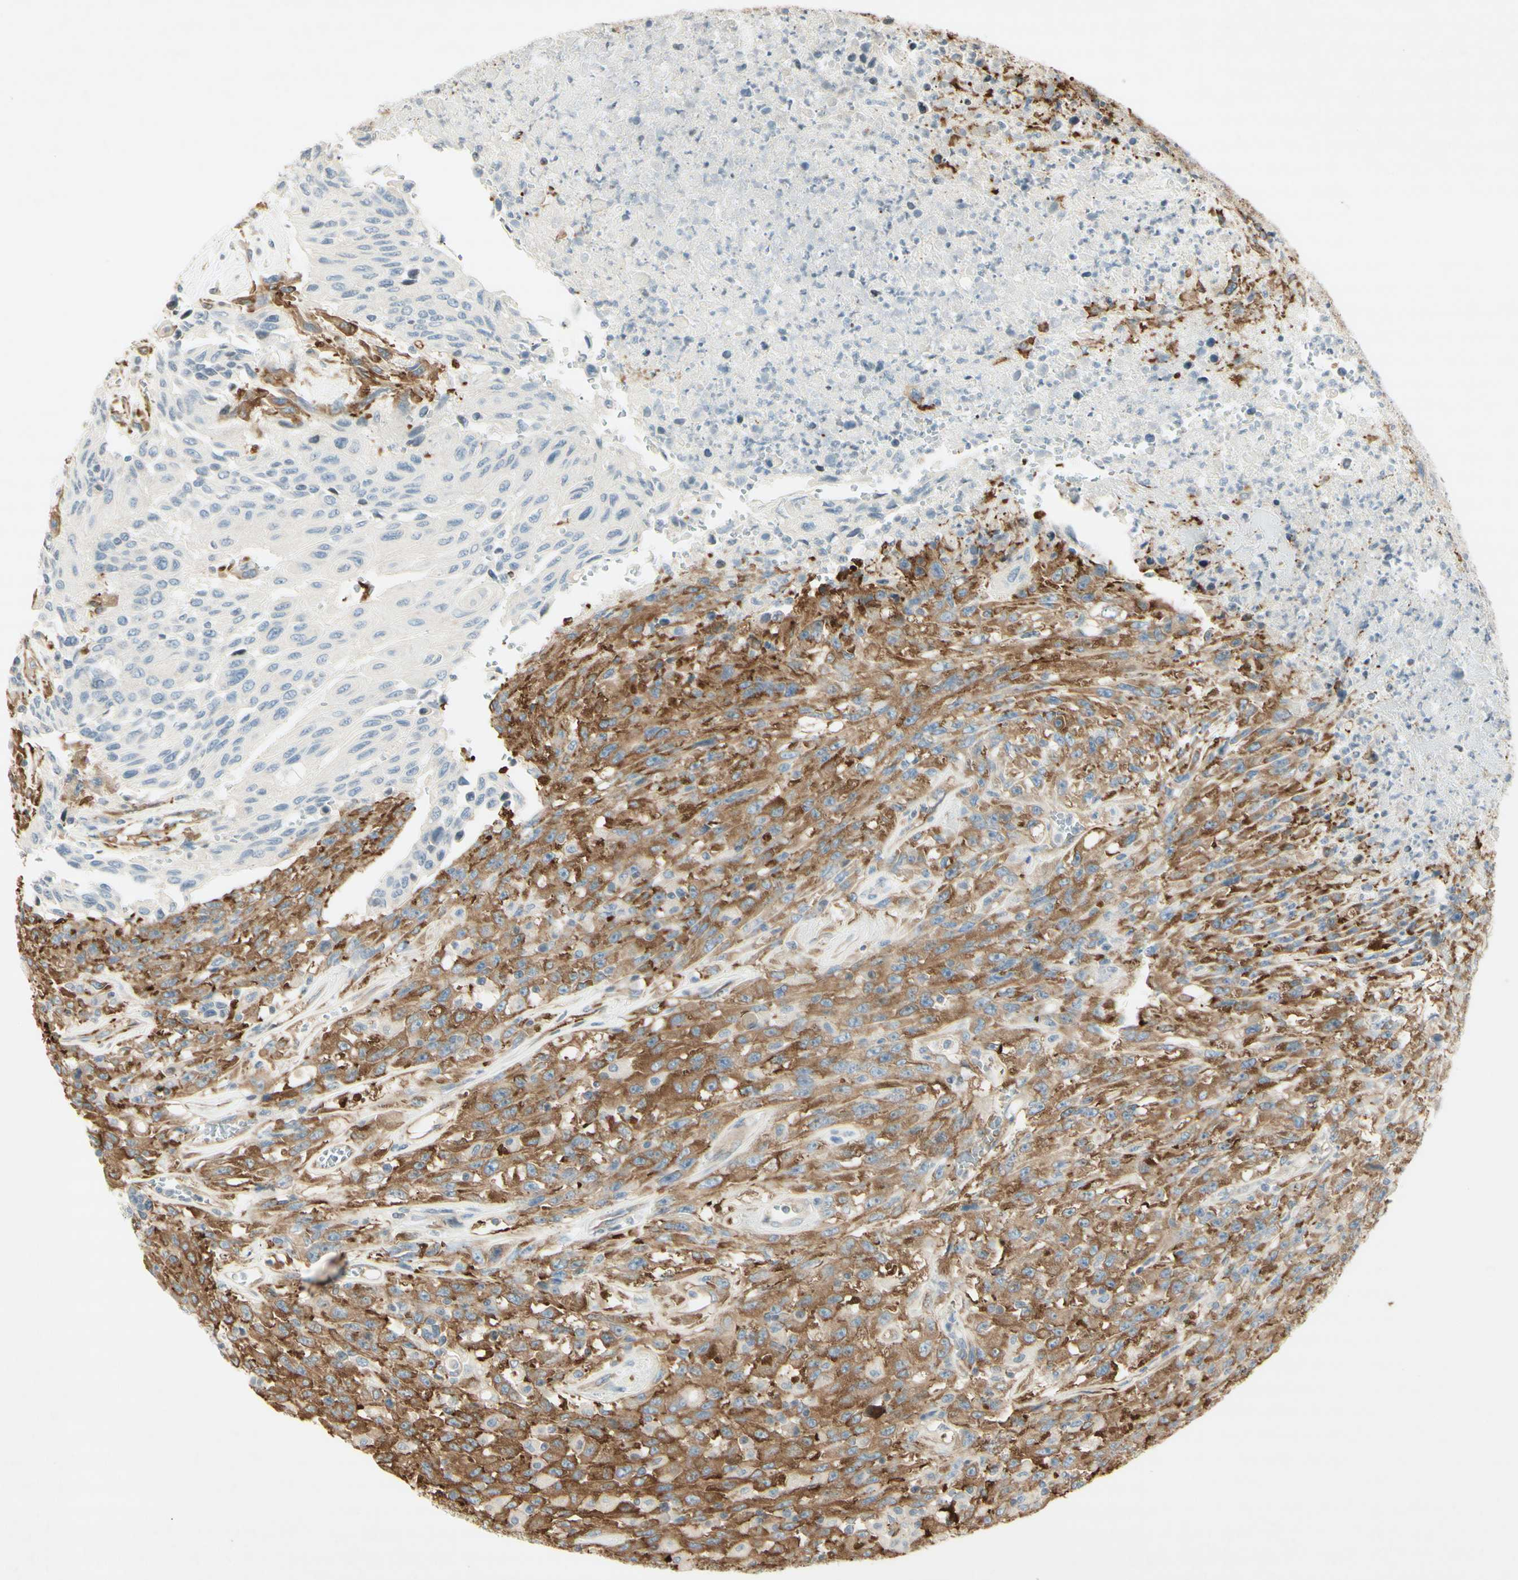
{"staining": {"intensity": "moderate", "quantity": "25%-75%", "location": "cytoplasmic/membranous"}, "tissue": "urothelial cancer", "cell_type": "Tumor cells", "image_type": "cancer", "snomed": [{"axis": "morphology", "description": "Urothelial carcinoma, High grade"}, {"axis": "topography", "description": "Urinary bladder"}], "caption": "Immunohistochemical staining of human urothelial cancer demonstrates medium levels of moderate cytoplasmic/membranous expression in about 25%-75% of tumor cells. (IHC, brightfield microscopy, high magnification).", "gene": "MAP1B", "patient": {"sex": "male", "age": 66}}